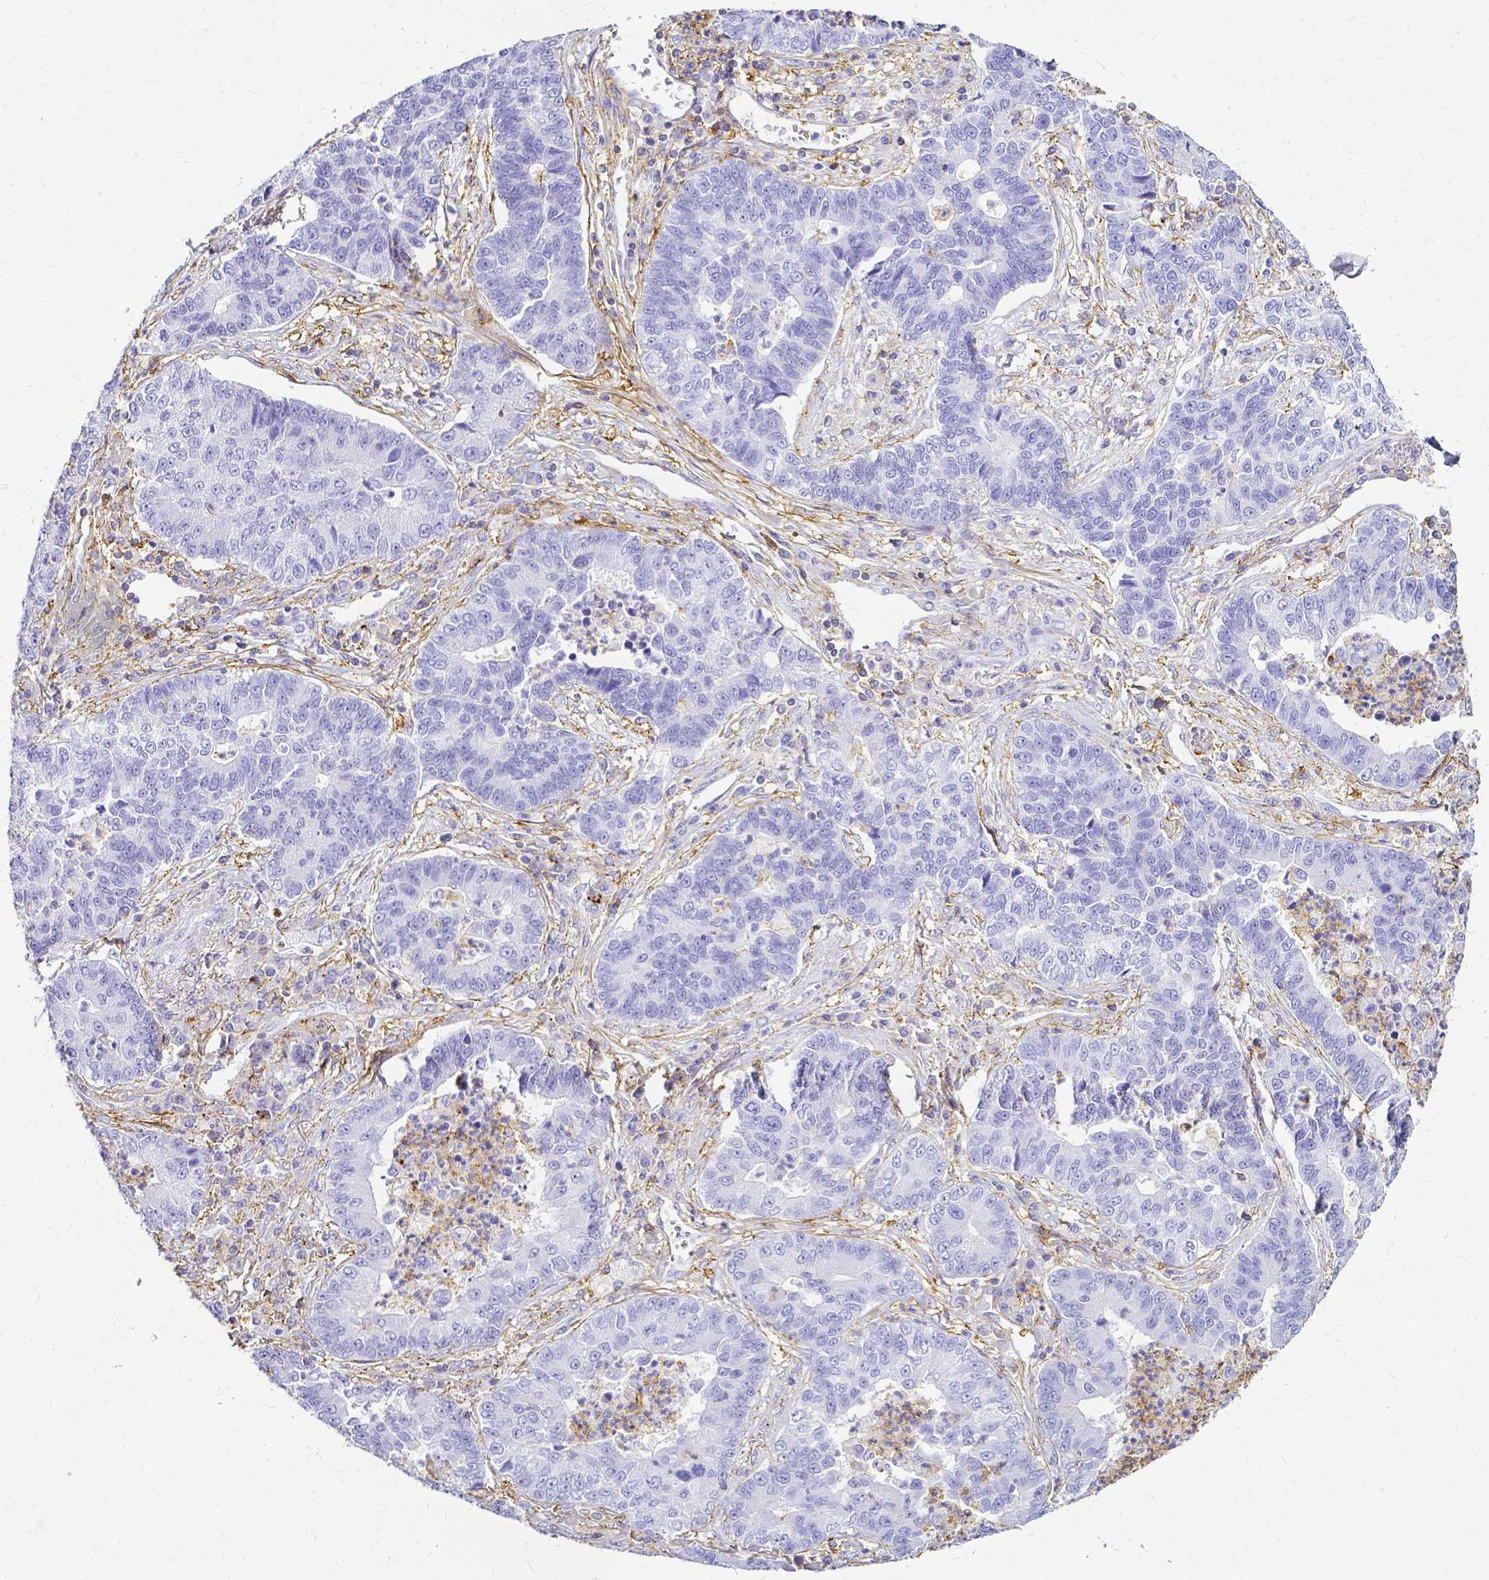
{"staining": {"intensity": "negative", "quantity": "none", "location": "none"}, "tissue": "lung cancer", "cell_type": "Tumor cells", "image_type": "cancer", "snomed": [{"axis": "morphology", "description": "Adenocarcinoma, NOS"}, {"axis": "topography", "description": "Lung"}], "caption": "IHC of lung cancer shows no expression in tumor cells.", "gene": "HSPA12A", "patient": {"sex": "female", "age": 57}}